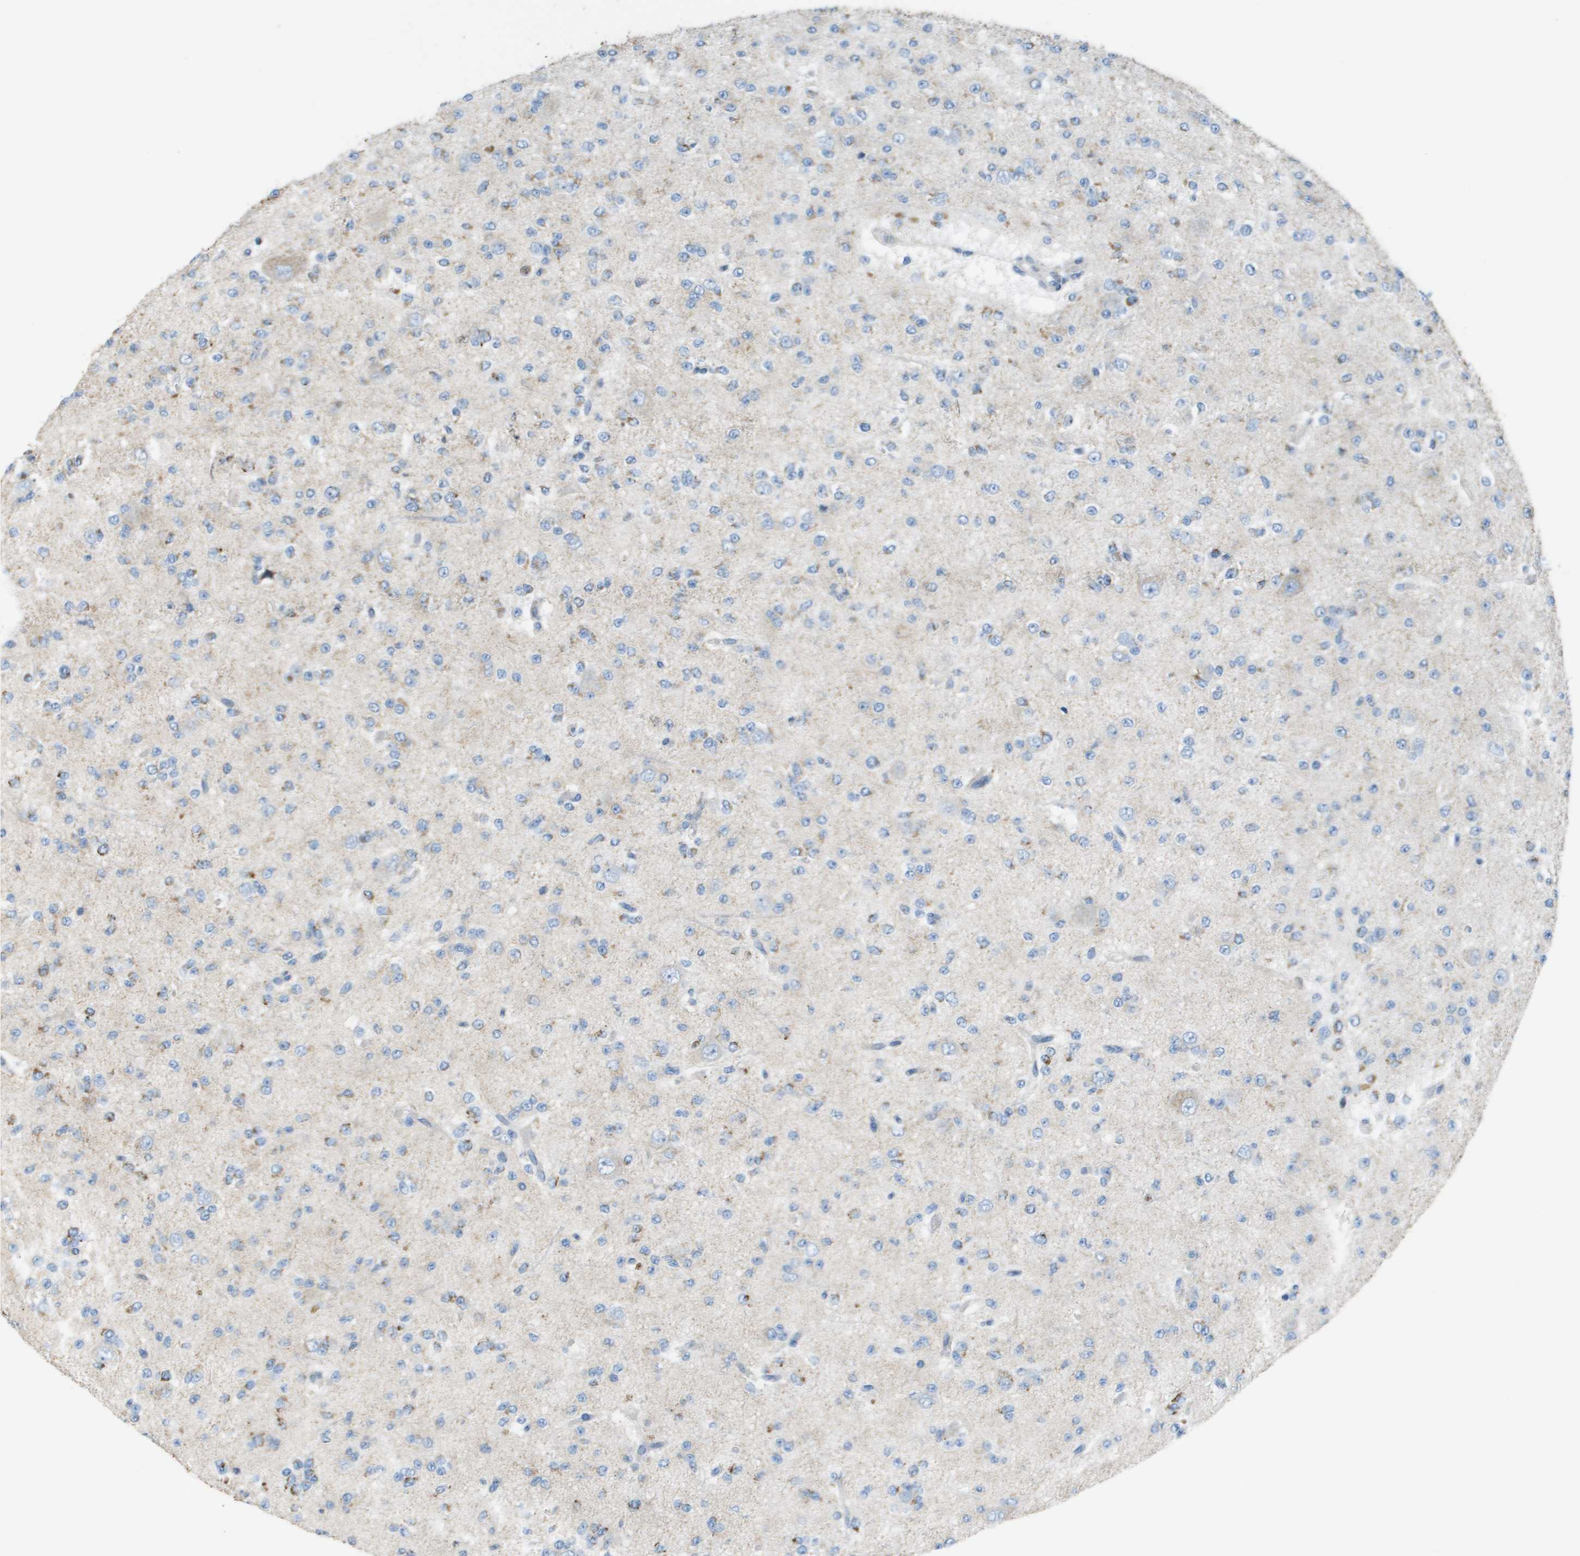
{"staining": {"intensity": "weak", "quantity": "<25%", "location": "cytoplasmic/membranous"}, "tissue": "glioma", "cell_type": "Tumor cells", "image_type": "cancer", "snomed": [{"axis": "morphology", "description": "Glioma, malignant, Low grade"}, {"axis": "topography", "description": "Brain"}], "caption": "Tumor cells are negative for brown protein staining in low-grade glioma (malignant).", "gene": "GALNT6", "patient": {"sex": "male", "age": 38}}